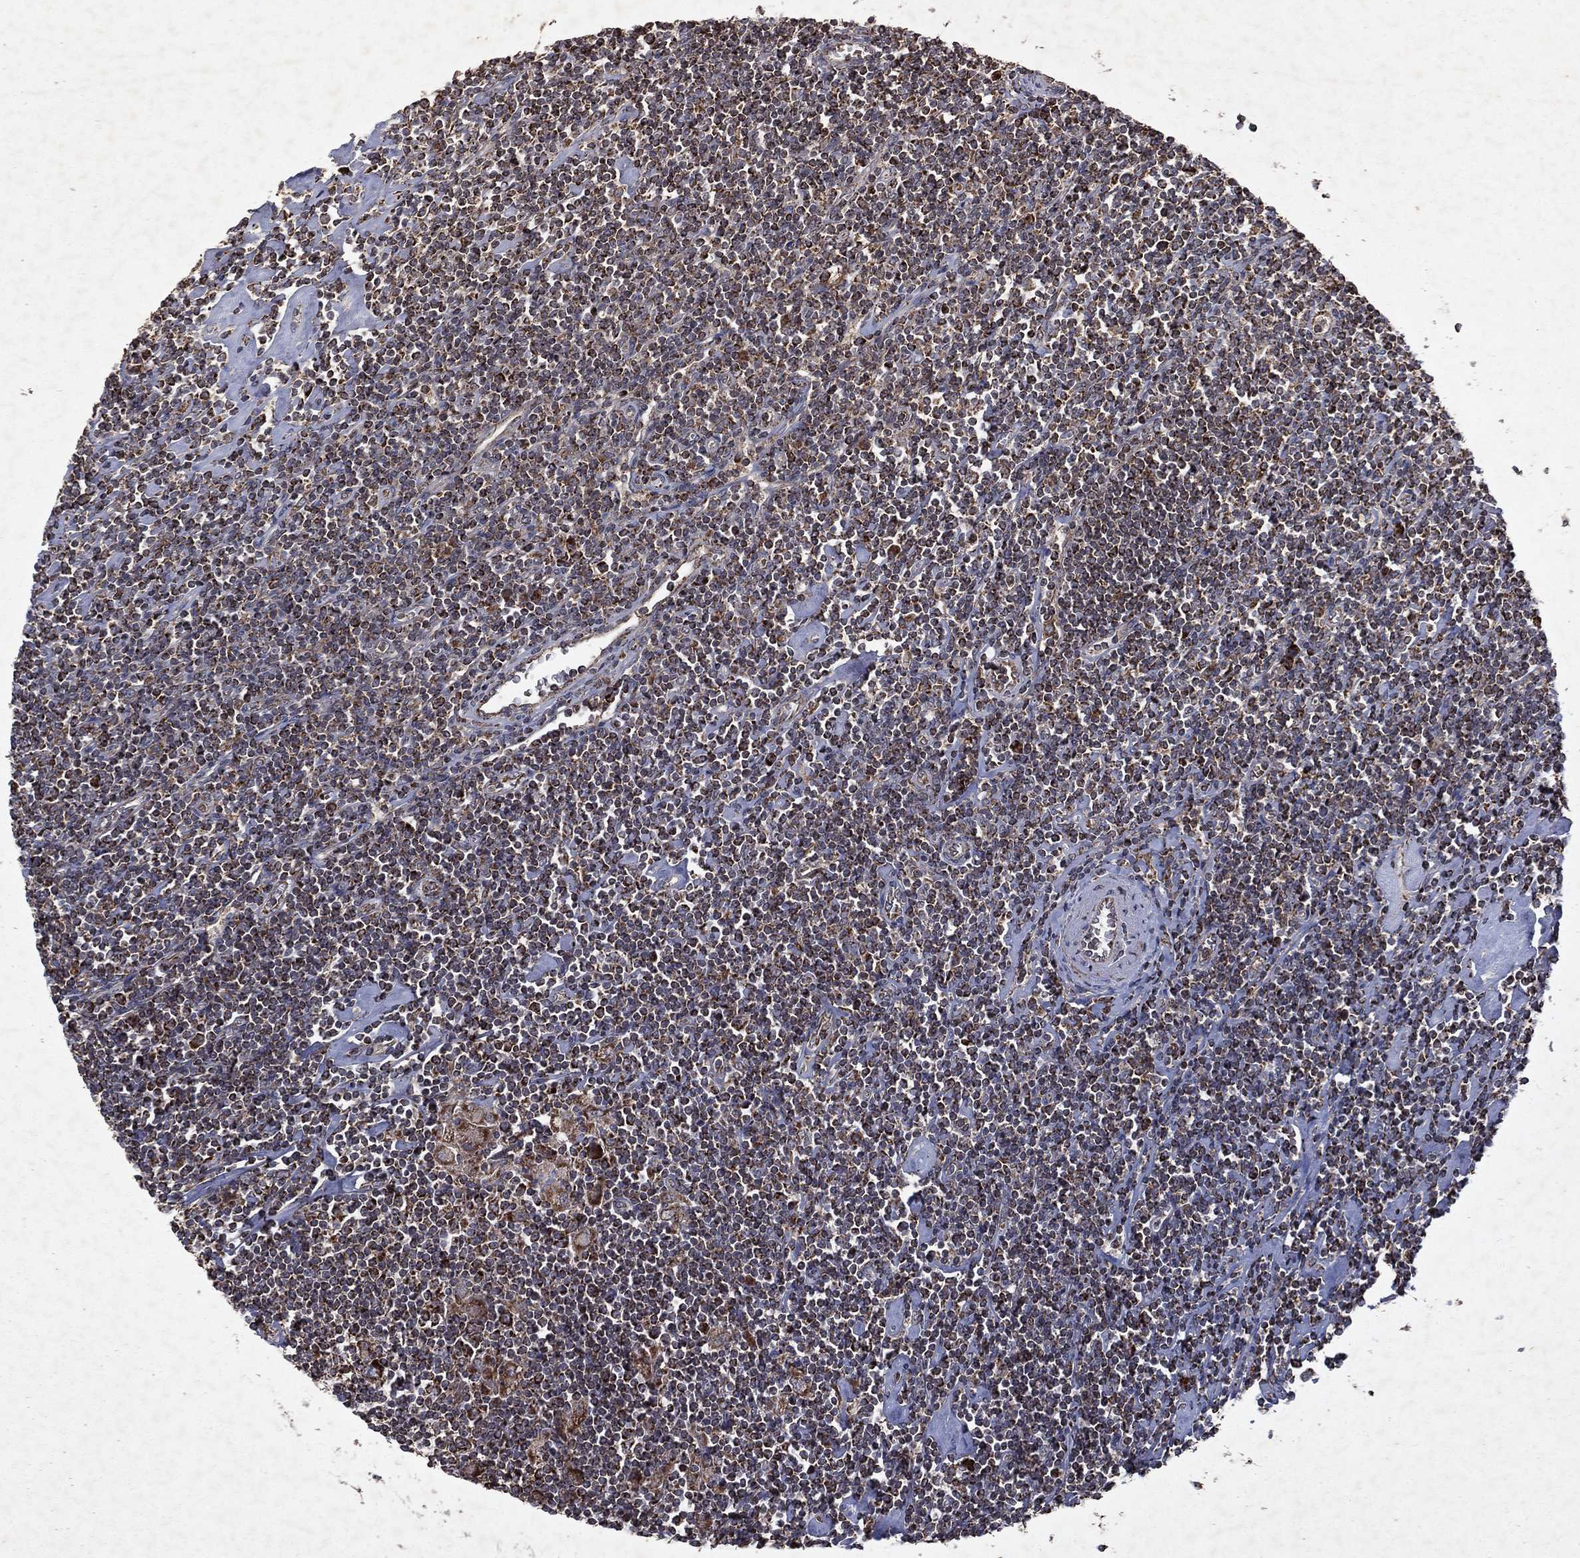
{"staining": {"intensity": "strong", "quantity": "<25%", "location": "cytoplasmic/membranous"}, "tissue": "lymphoma", "cell_type": "Tumor cells", "image_type": "cancer", "snomed": [{"axis": "morphology", "description": "Hodgkin's disease, NOS"}, {"axis": "topography", "description": "Lymph node"}], "caption": "A brown stain labels strong cytoplasmic/membranous staining of a protein in human Hodgkin's disease tumor cells.", "gene": "PYROXD2", "patient": {"sex": "male", "age": 40}}